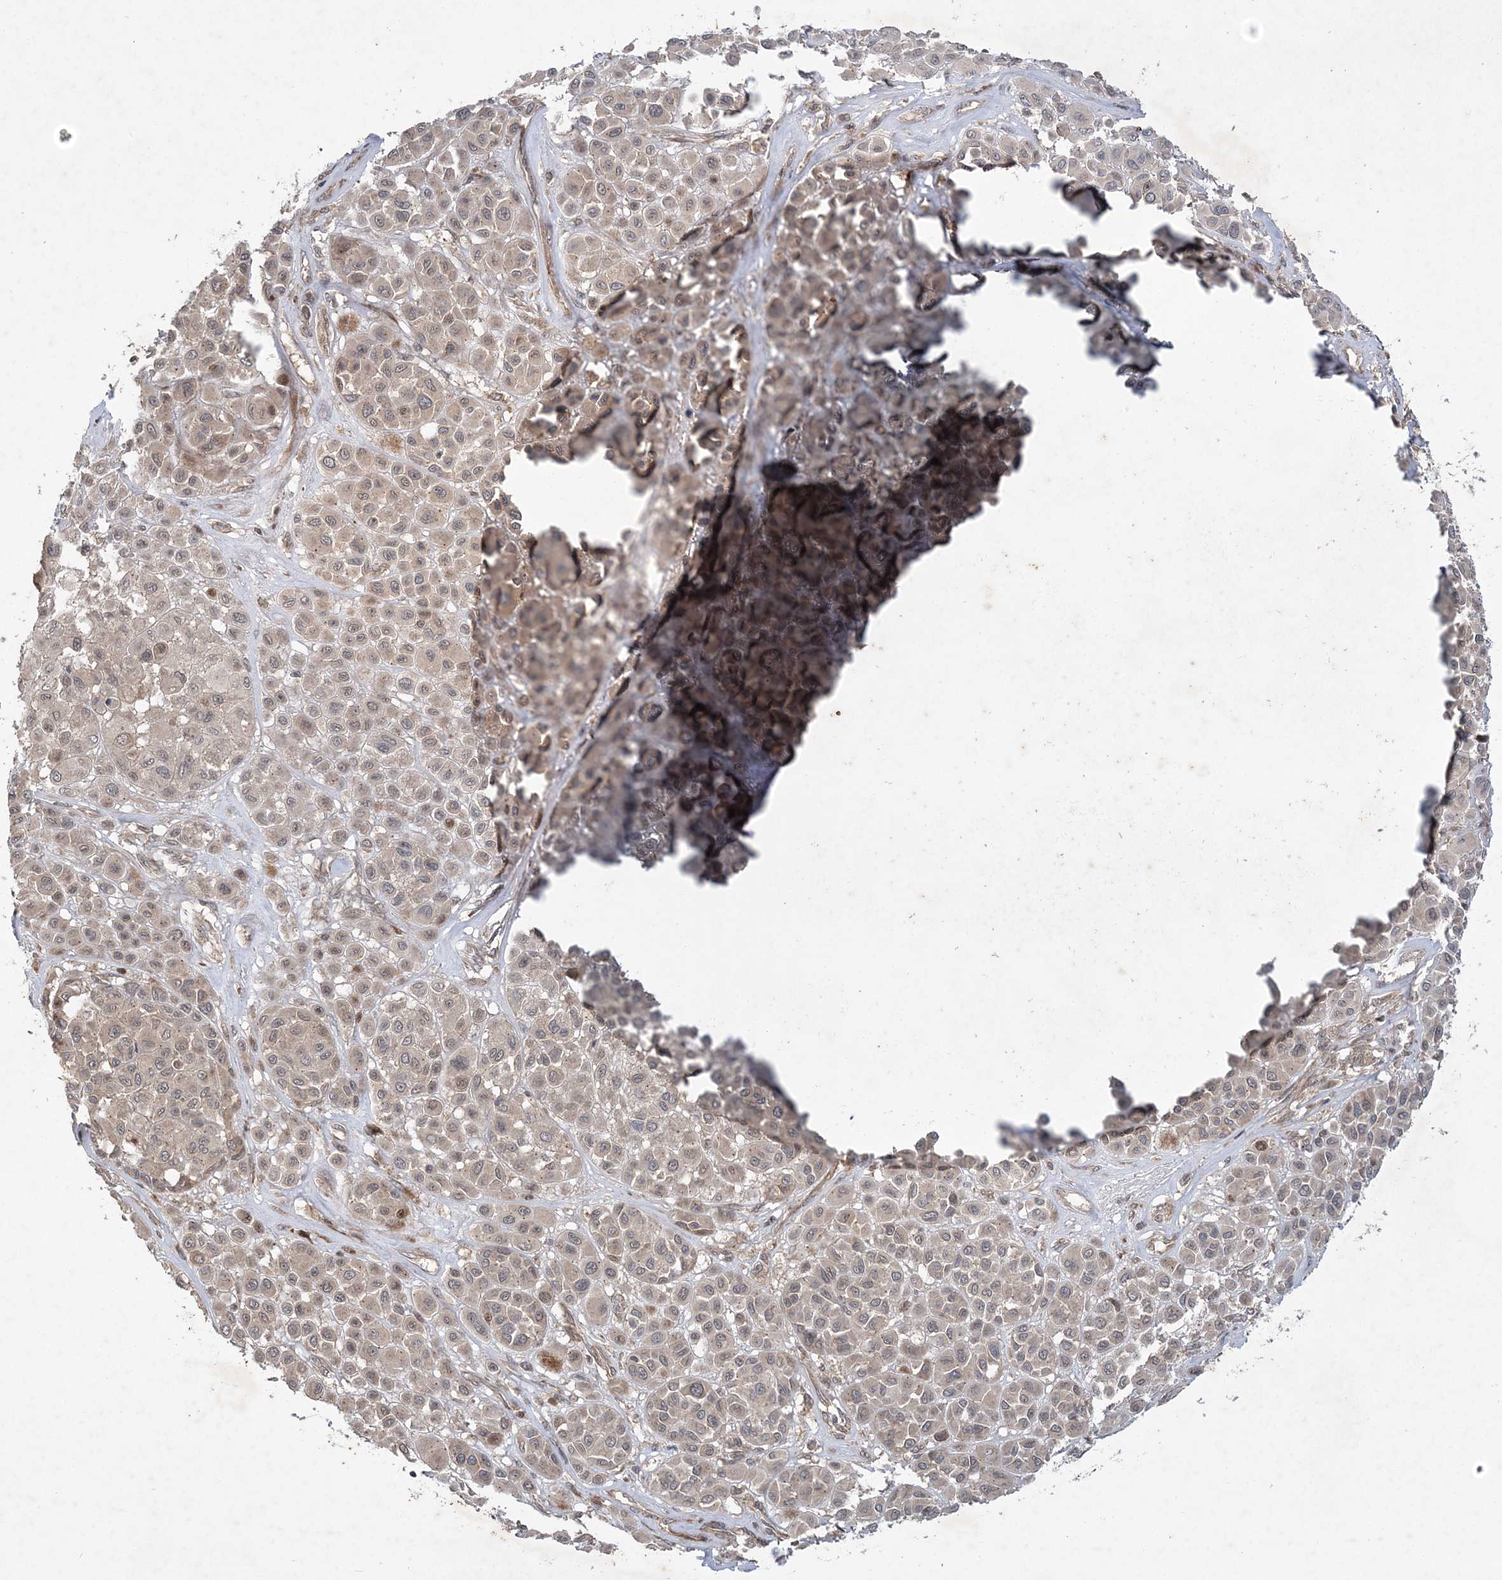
{"staining": {"intensity": "weak", "quantity": "25%-75%", "location": "cytoplasmic/membranous,nuclear"}, "tissue": "melanoma", "cell_type": "Tumor cells", "image_type": "cancer", "snomed": [{"axis": "morphology", "description": "Malignant melanoma, Metastatic site"}, {"axis": "topography", "description": "Soft tissue"}], "caption": "This is a histology image of IHC staining of malignant melanoma (metastatic site), which shows weak expression in the cytoplasmic/membranous and nuclear of tumor cells.", "gene": "UBTD2", "patient": {"sex": "male", "age": 41}}